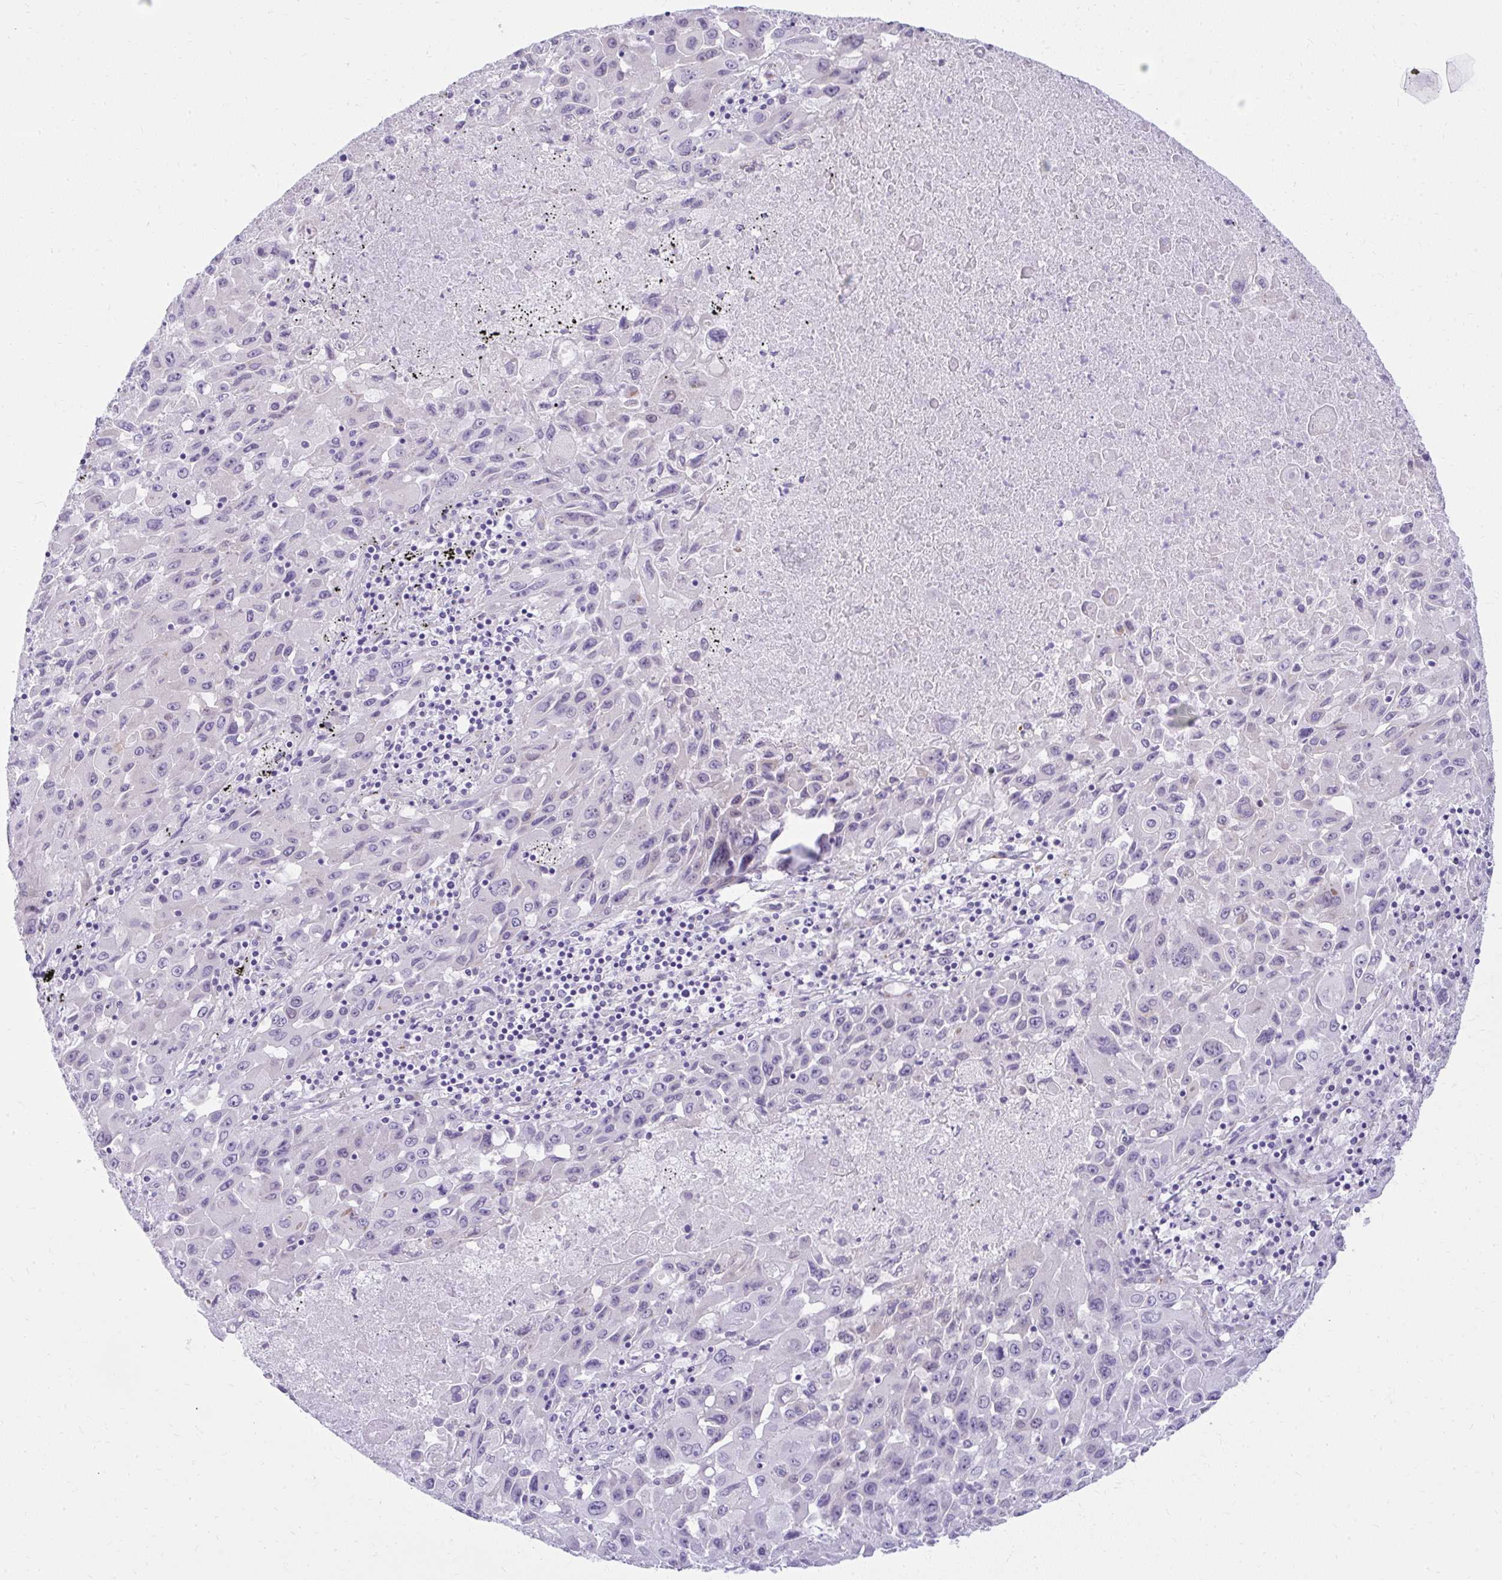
{"staining": {"intensity": "negative", "quantity": "none", "location": "none"}, "tissue": "lung cancer", "cell_type": "Tumor cells", "image_type": "cancer", "snomed": [{"axis": "morphology", "description": "Squamous cell carcinoma, NOS"}, {"axis": "topography", "description": "Lung"}], "caption": "DAB immunohistochemical staining of human lung cancer (squamous cell carcinoma) shows no significant staining in tumor cells.", "gene": "PRAP1", "patient": {"sex": "male", "age": 63}}